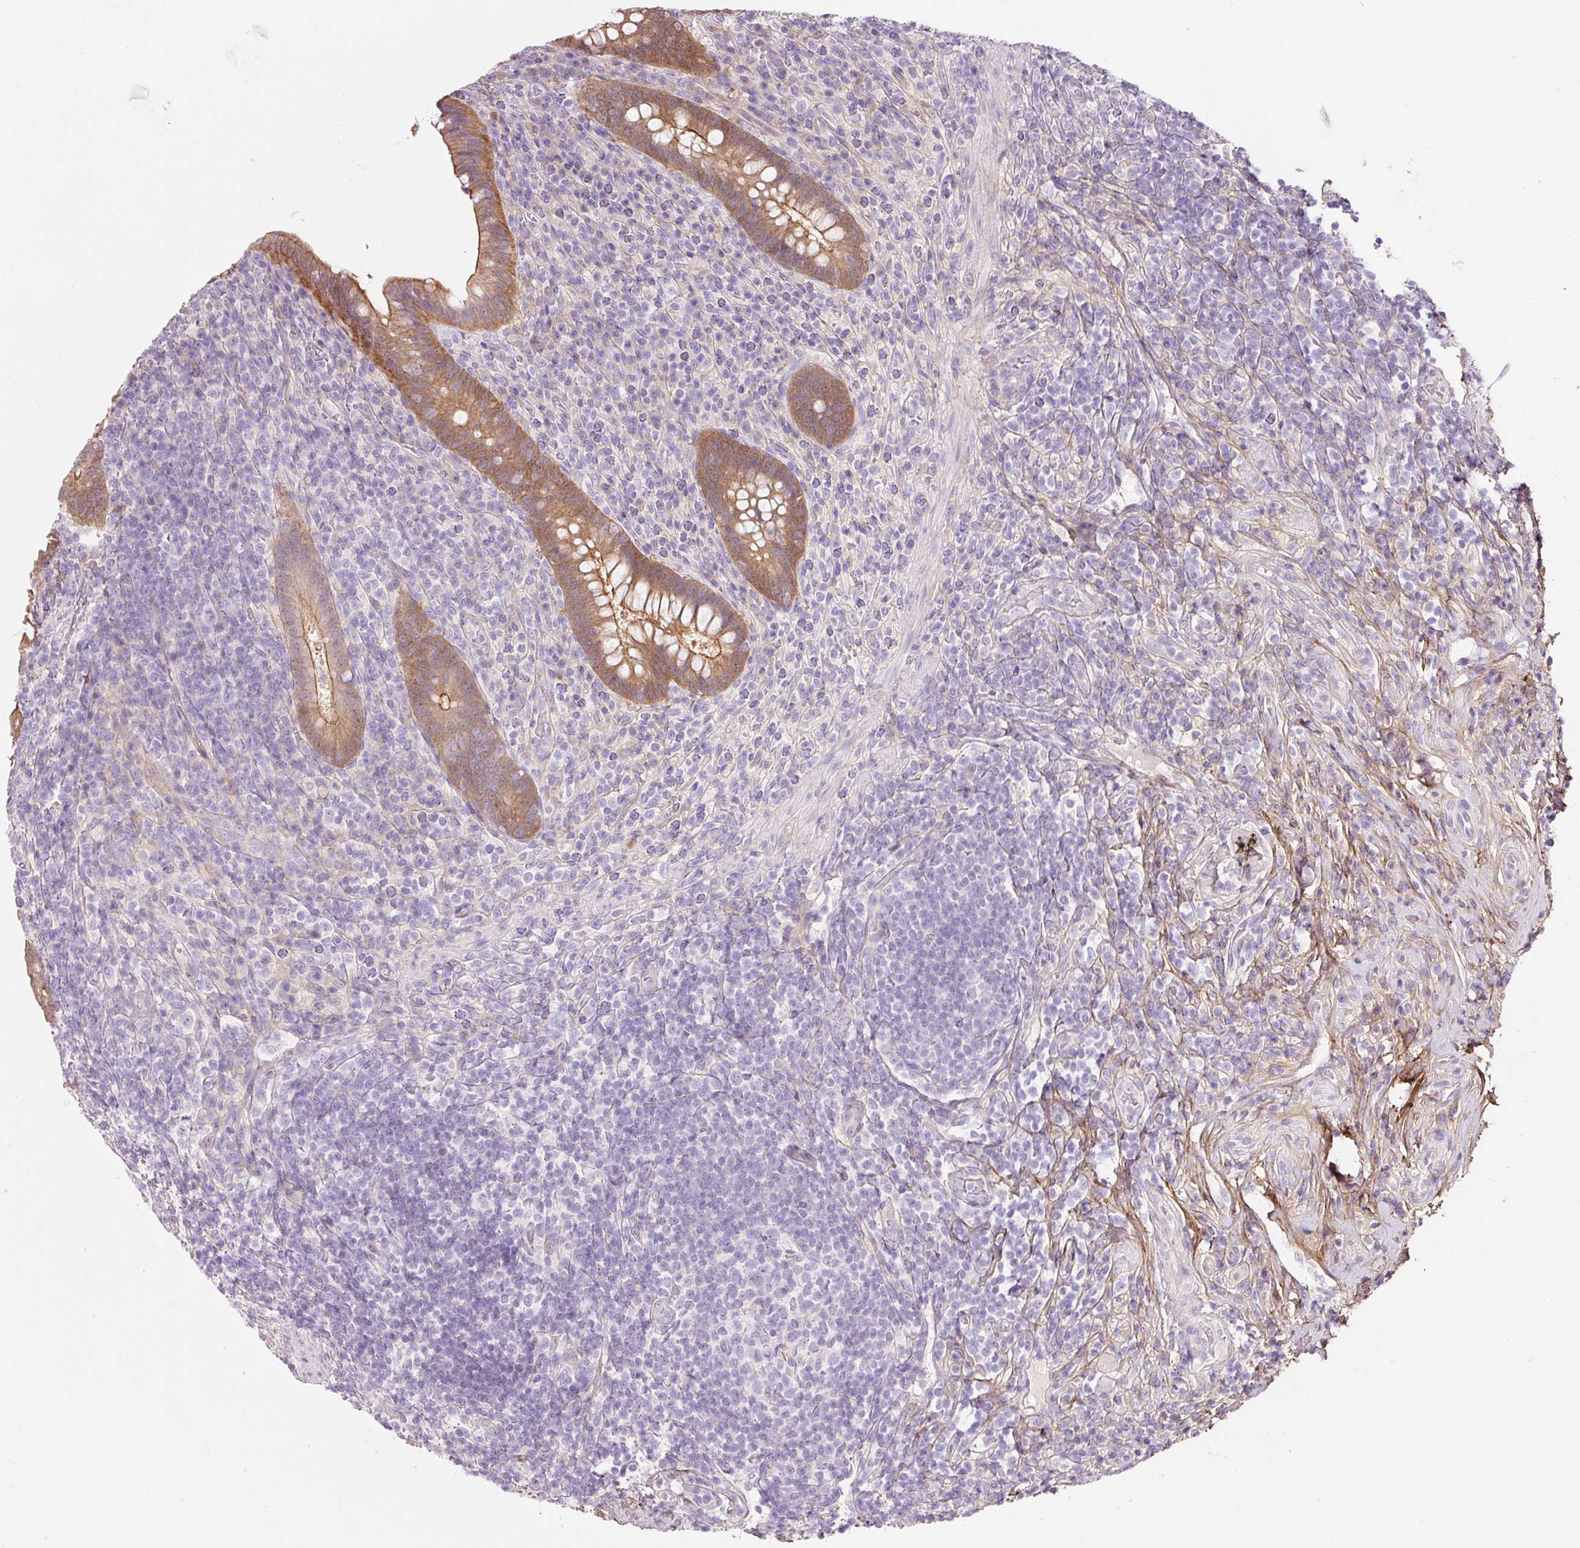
{"staining": {"intensity": "strong", "quantity": ">75%", "location": "cytoplasmic/membranous"}, "tissue": "appendix", "cell_type": "Glandular cells", "image_type": "normal", "snomed": [{"axis": "morphology", "description": "Normal tissue, NOS"}, {"axis": "topography", "description": "Appendix"}], "caption": "The micrograph reveals a brown stain indicating the presence of a protein in the cytoplasmic/membranous of glandular cells in appendix.", "gene": "SOS2", "patient": {"sex": "female", "age": 43}}